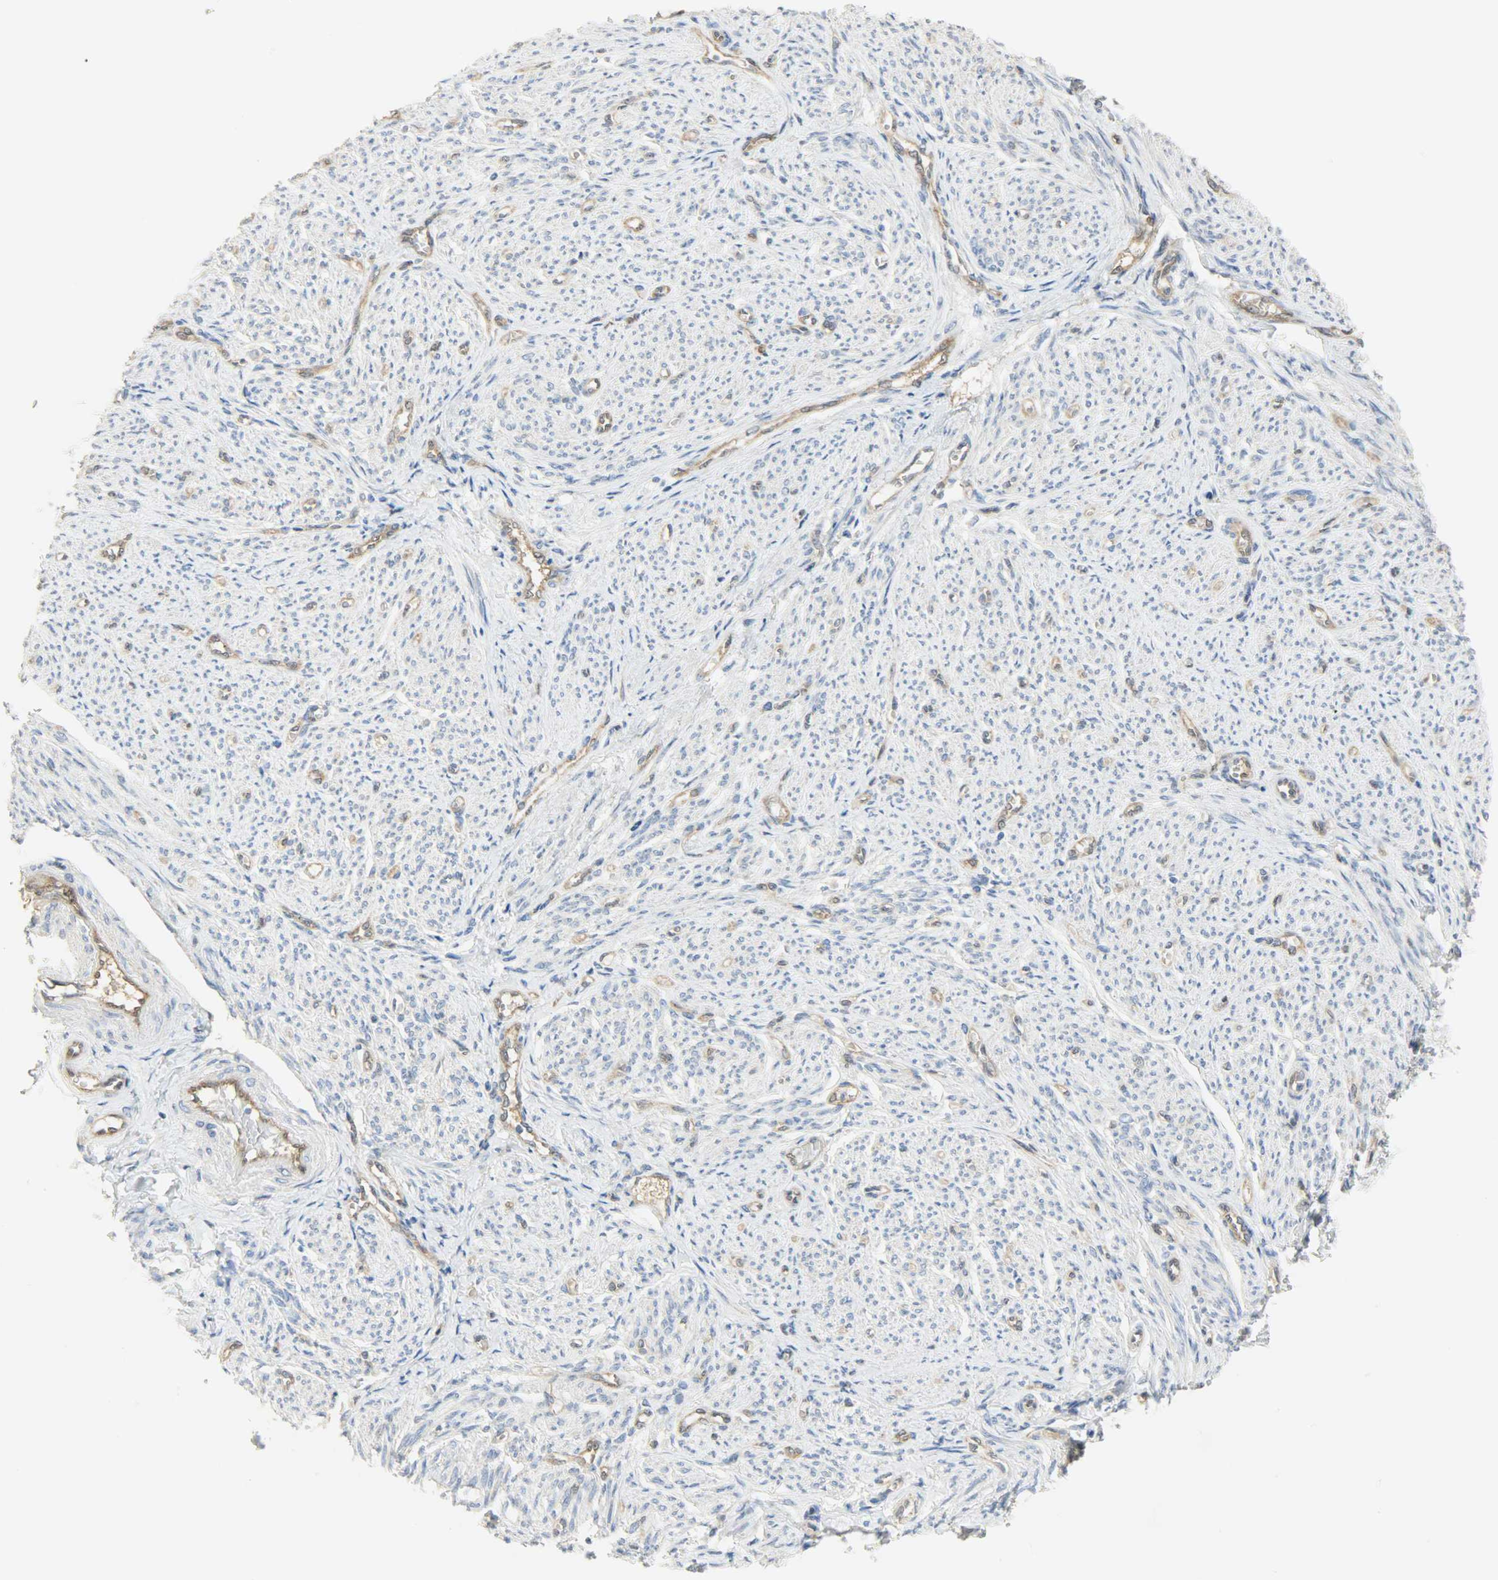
{"staining": {"intensity": "negative", "quantity": "none", "location": "none"}, "tissue": "smooth muscle", "cell_type": "Smooth muscle cells", "image_type": "normal", "snomed": [{"axis": "morphology", "description": "Normal tissue, NOS"}, {"axis": "topography", "description": "Smooth muscle"}], "caption": "Smooth muscle cells show no significant positivity in benign smooth muscle. (DAB immunohistochemistry with hematoxylin counter stain).", "gene": "FKBP1A", "patient": {"sex": "female", "age": 65}}